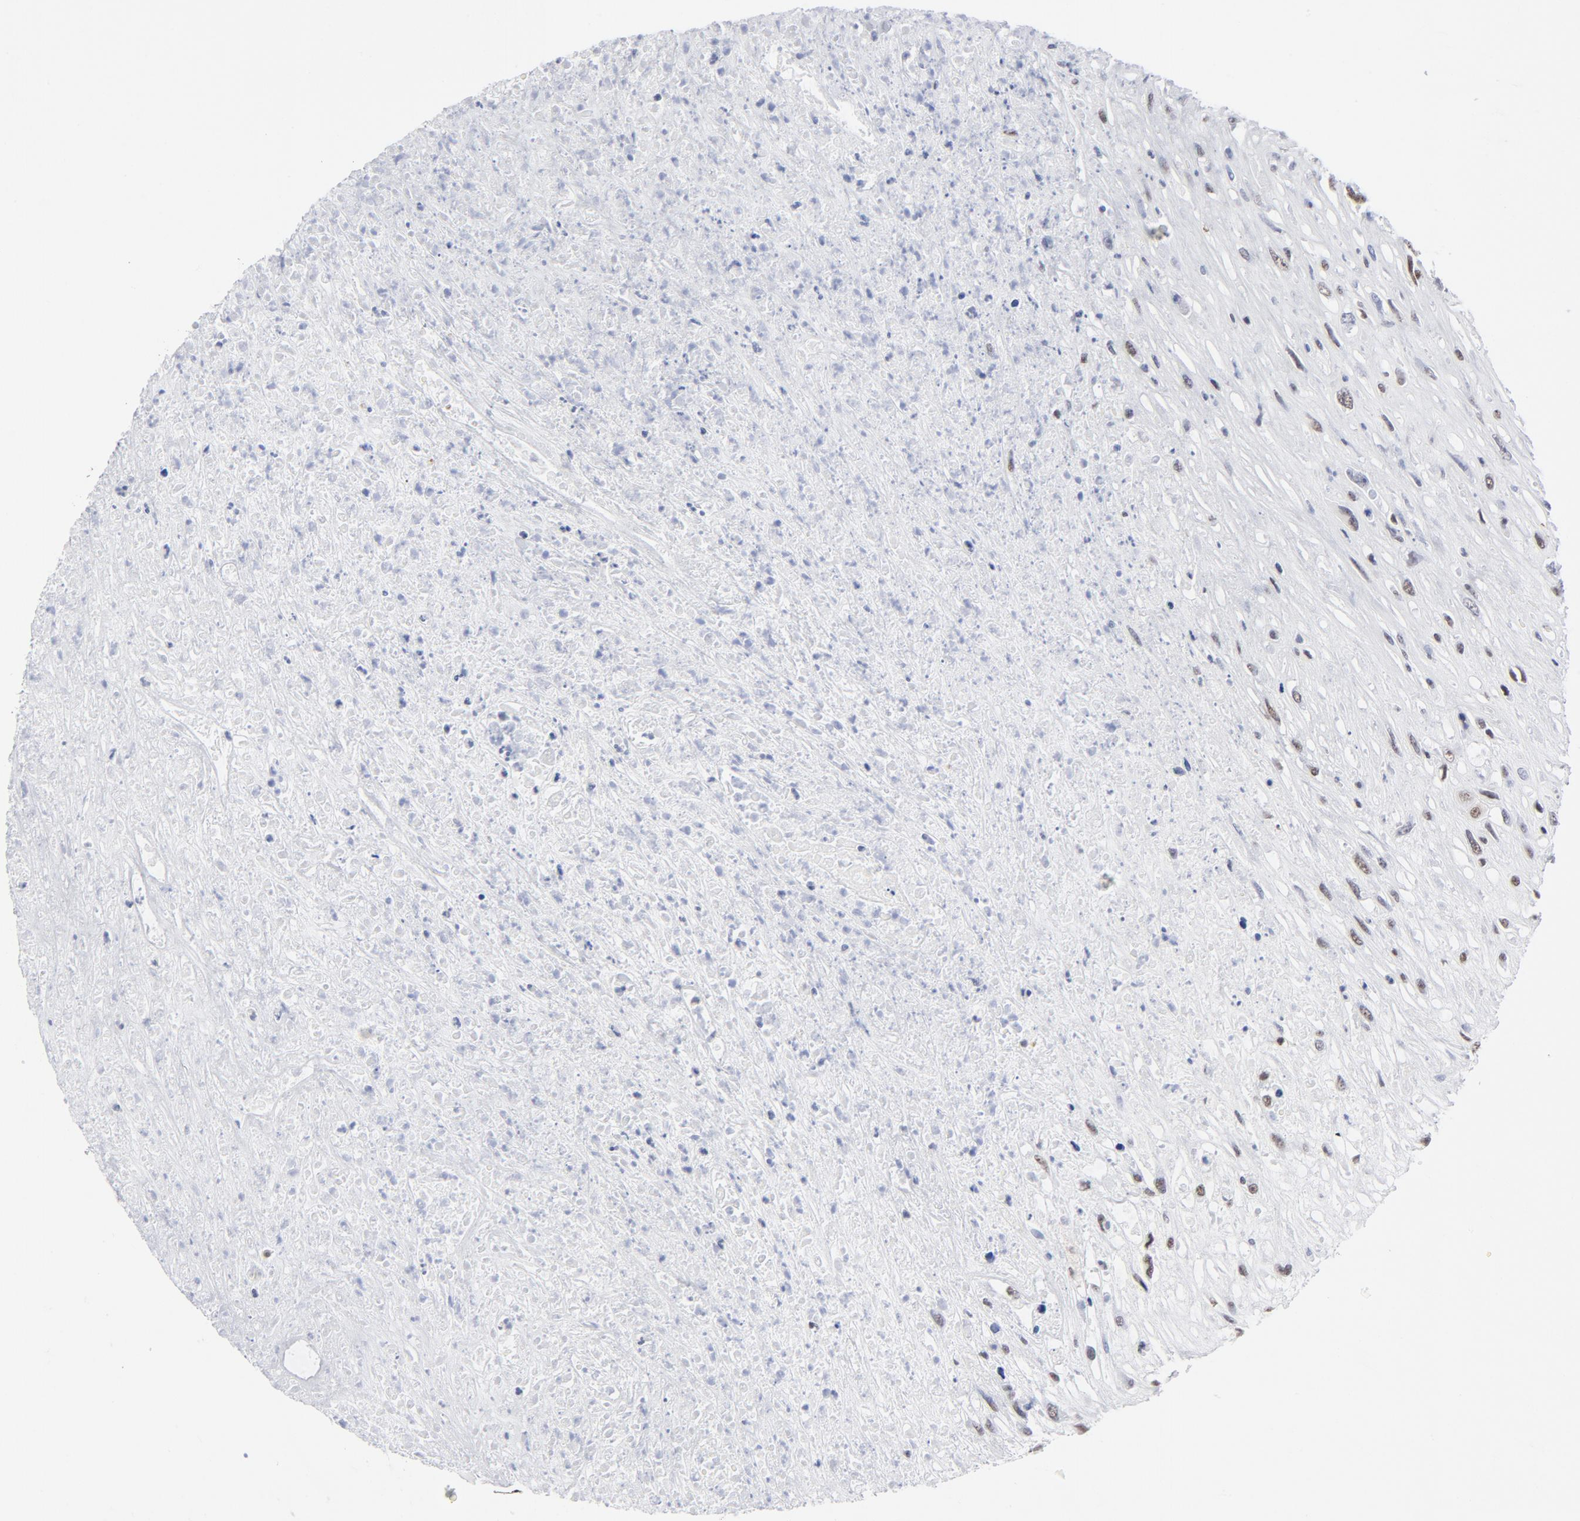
{"staining": {"intensity": "moderate", "quantity": "25%-75%", "location": "nuclear"}, "tissue": "head and neck cancer", "cell_type": "Tumor cells", "image_type": "cancer", "snomed": [{"axis": "morphology", "description": "Necrosis, NOS"}, {"axis": "morphology", "description": "Neoplasm, malignant, NOS"}, {"axis": "topography", "description": "Salivary gland"}, {"axis": "topography", "description": "Head-Neck"}], "caption": "Immunohistochemical staining of human head and neck cancer shows medium levels of moderate nuclear protein positivity in about 25%-75% of tumor cells.", "gene": "CD2", "patient": {"sex": "male", "age": 43}}